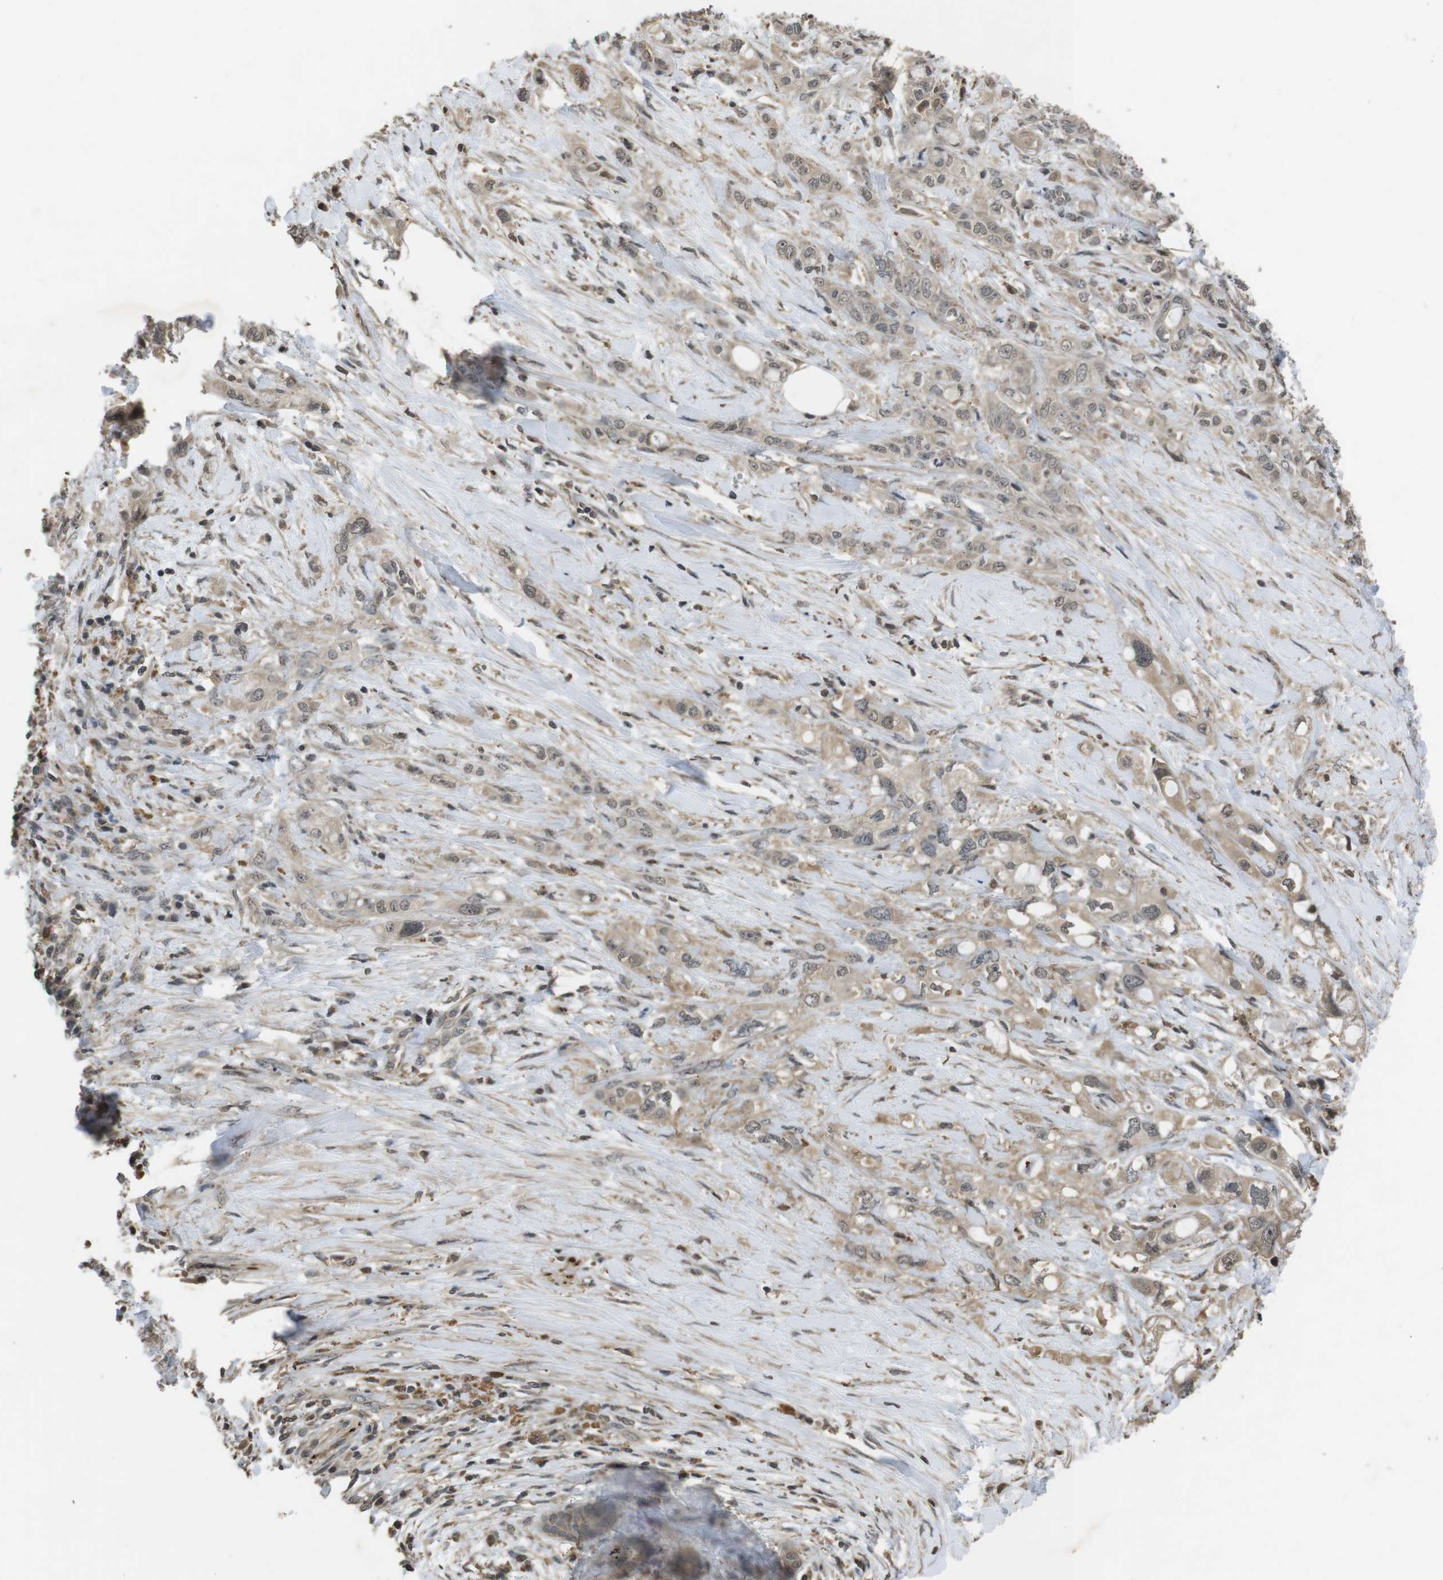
{"staining": {"intensity": "weak", "quantity": ">75%", "location": "cytoplasmic/membranous,nuclear"}, "tissue": "pancreatic cancer", "cell_type": "Tumor cells", "image_type": "cancer", "snomed": [{"axis": "morphology", "description": "Adenocarcinoma, NOS"}, {"axis": "topography", "description": "Pancreas"}], "caption": "IHC photomicrograph of pancreatic cancer stained for a protein (brown), which shows low levels of weak cytoplasmic/membranous and nuclear positivity in about >75% of tumor cells.", "gene": "FZD10", "patient": {"sex": "female", "age": 56}}